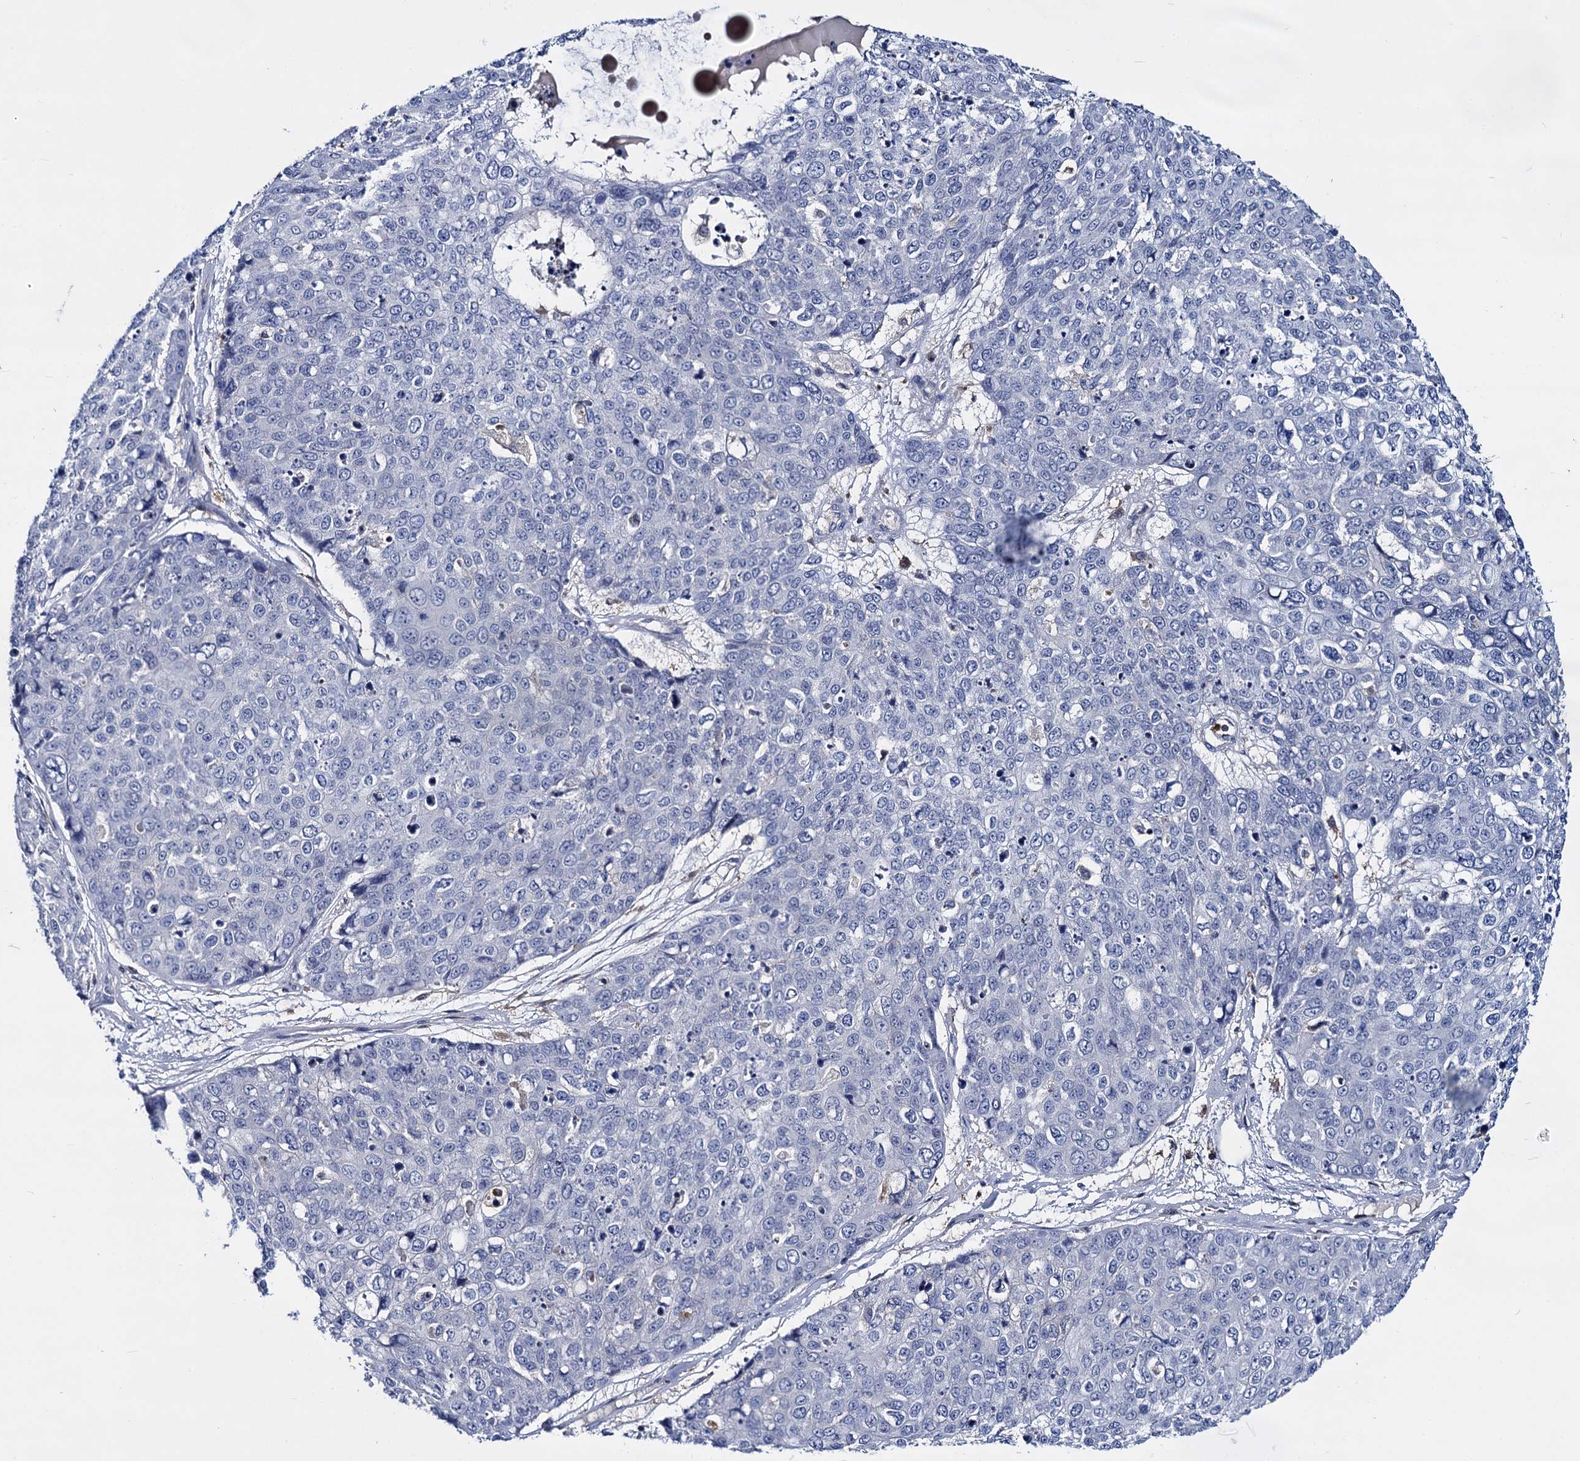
{"staining": {"intensity": "negative", "quantity": "none", "location": "none"}, "tissue": "skin cancer", "cell_type": "Tumor cells", "image_type": "cancer", "snomed": [{"axis": "morphology", "description": "Squamous cell carcinoma, NOS"}, {"axis": "topography", "description": "Skin"}], "caption": "Tumor cells are negative for brown protein staining in skin squamous cell carcinoma.", "gene": "RHOG", "patient": {"sex": "female", "age": 44}}